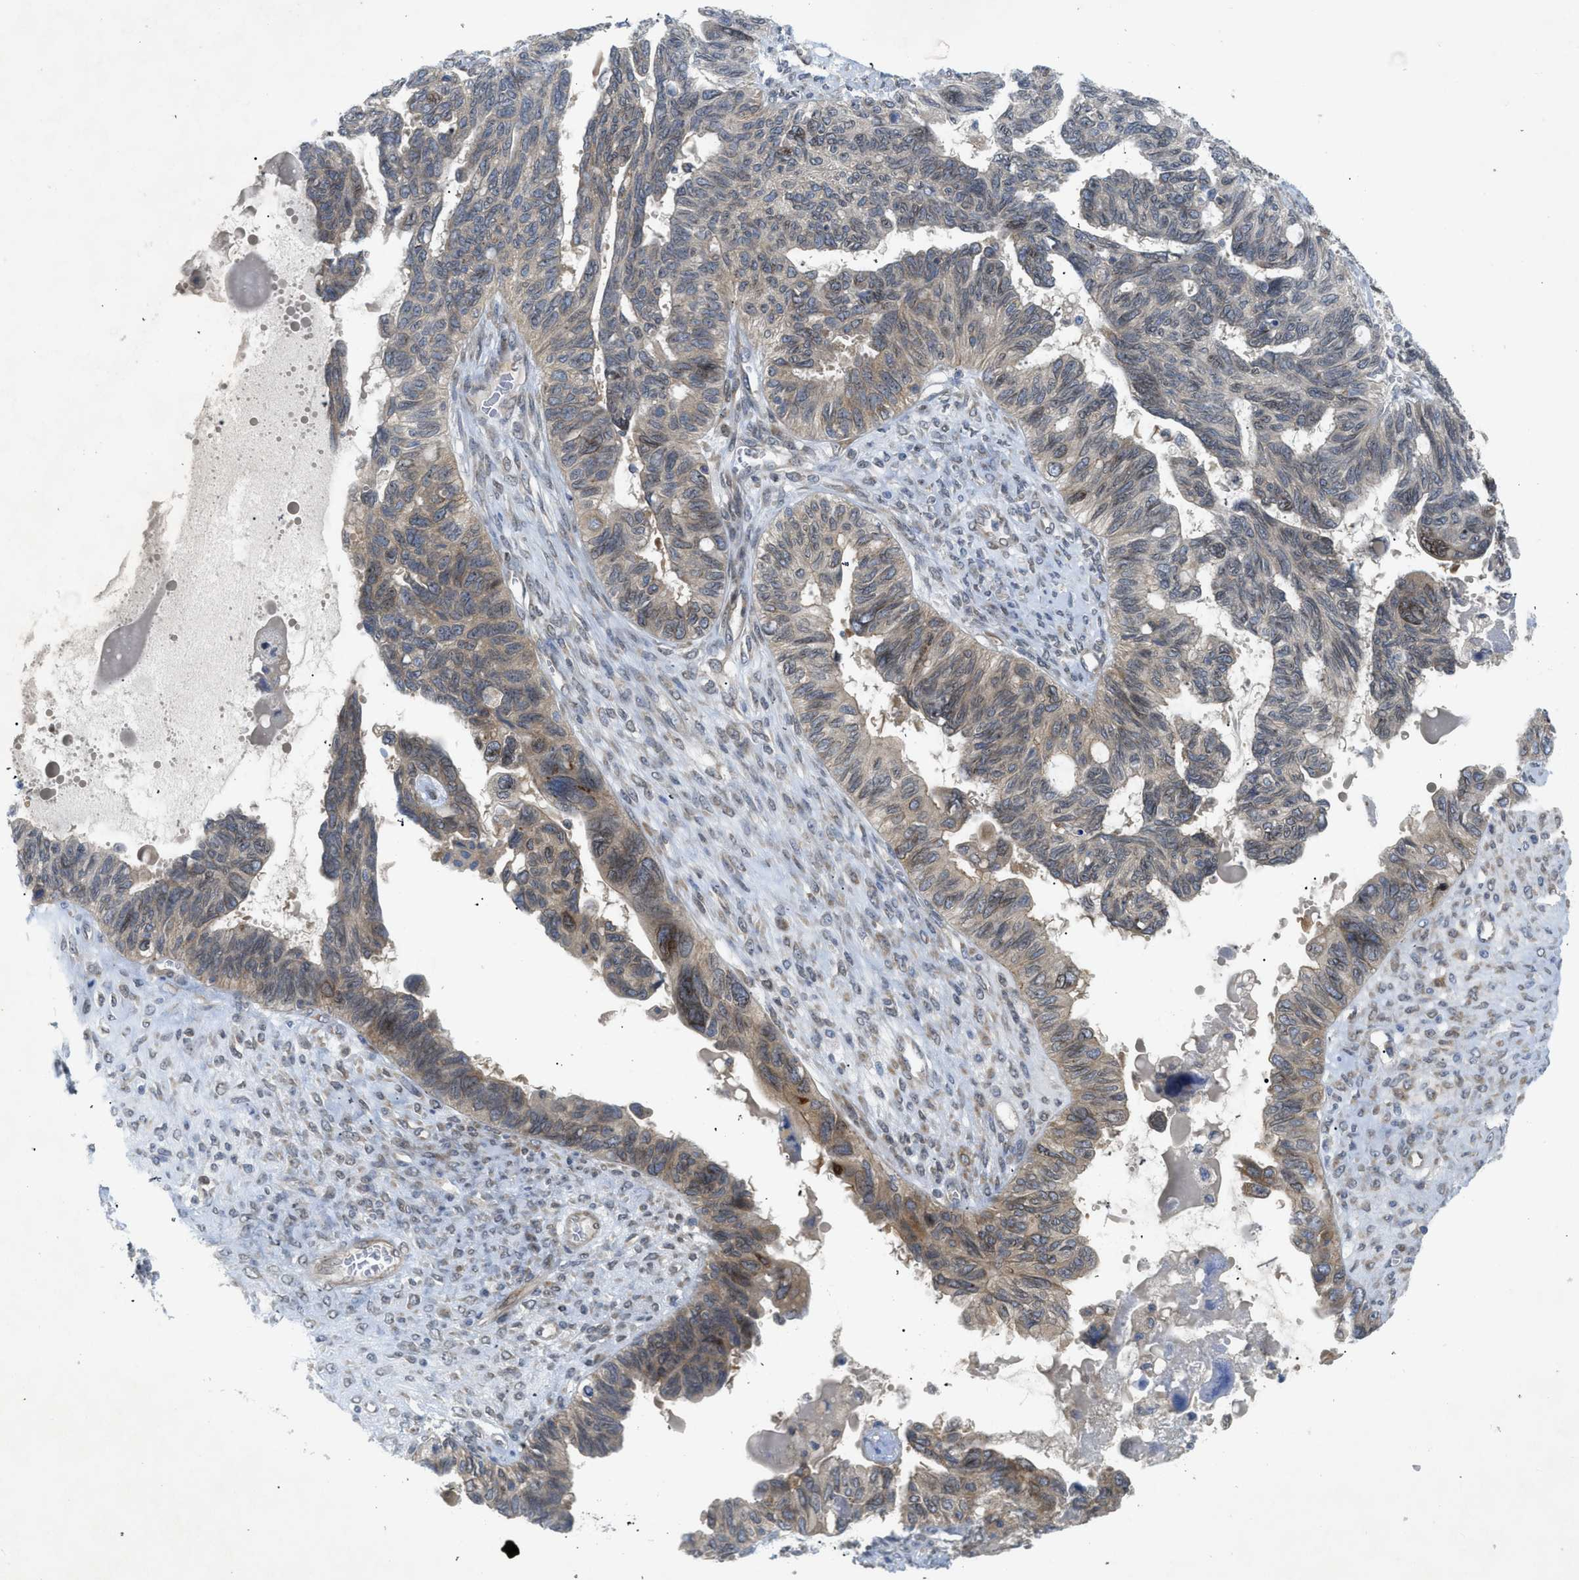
{"staining": {"intensity": "moderate", "quantity": "25%-75%", "location": "cytoplasmic/membranous"}, "tissue": "ovarian cancer", "cell_type": "Tumor cells", "image_type": "cancer", "snomed": [{"axis": "morphology", "description": "Cystadenocarcinoma, serous, NOS"}, {"axis": "topography", "description": "Ovary"}], "caption": "Immunohistochemistry histopathology image of serous cystadenocarcinoma (ovarian) stained for a protein (brown), which reveals medium levels of moderate cytoplasmic/membranous staining in about 25%-75% of tumor cells.", "gene": "EIF2AK3", "patient": {"sex": "female", "age": 79}}